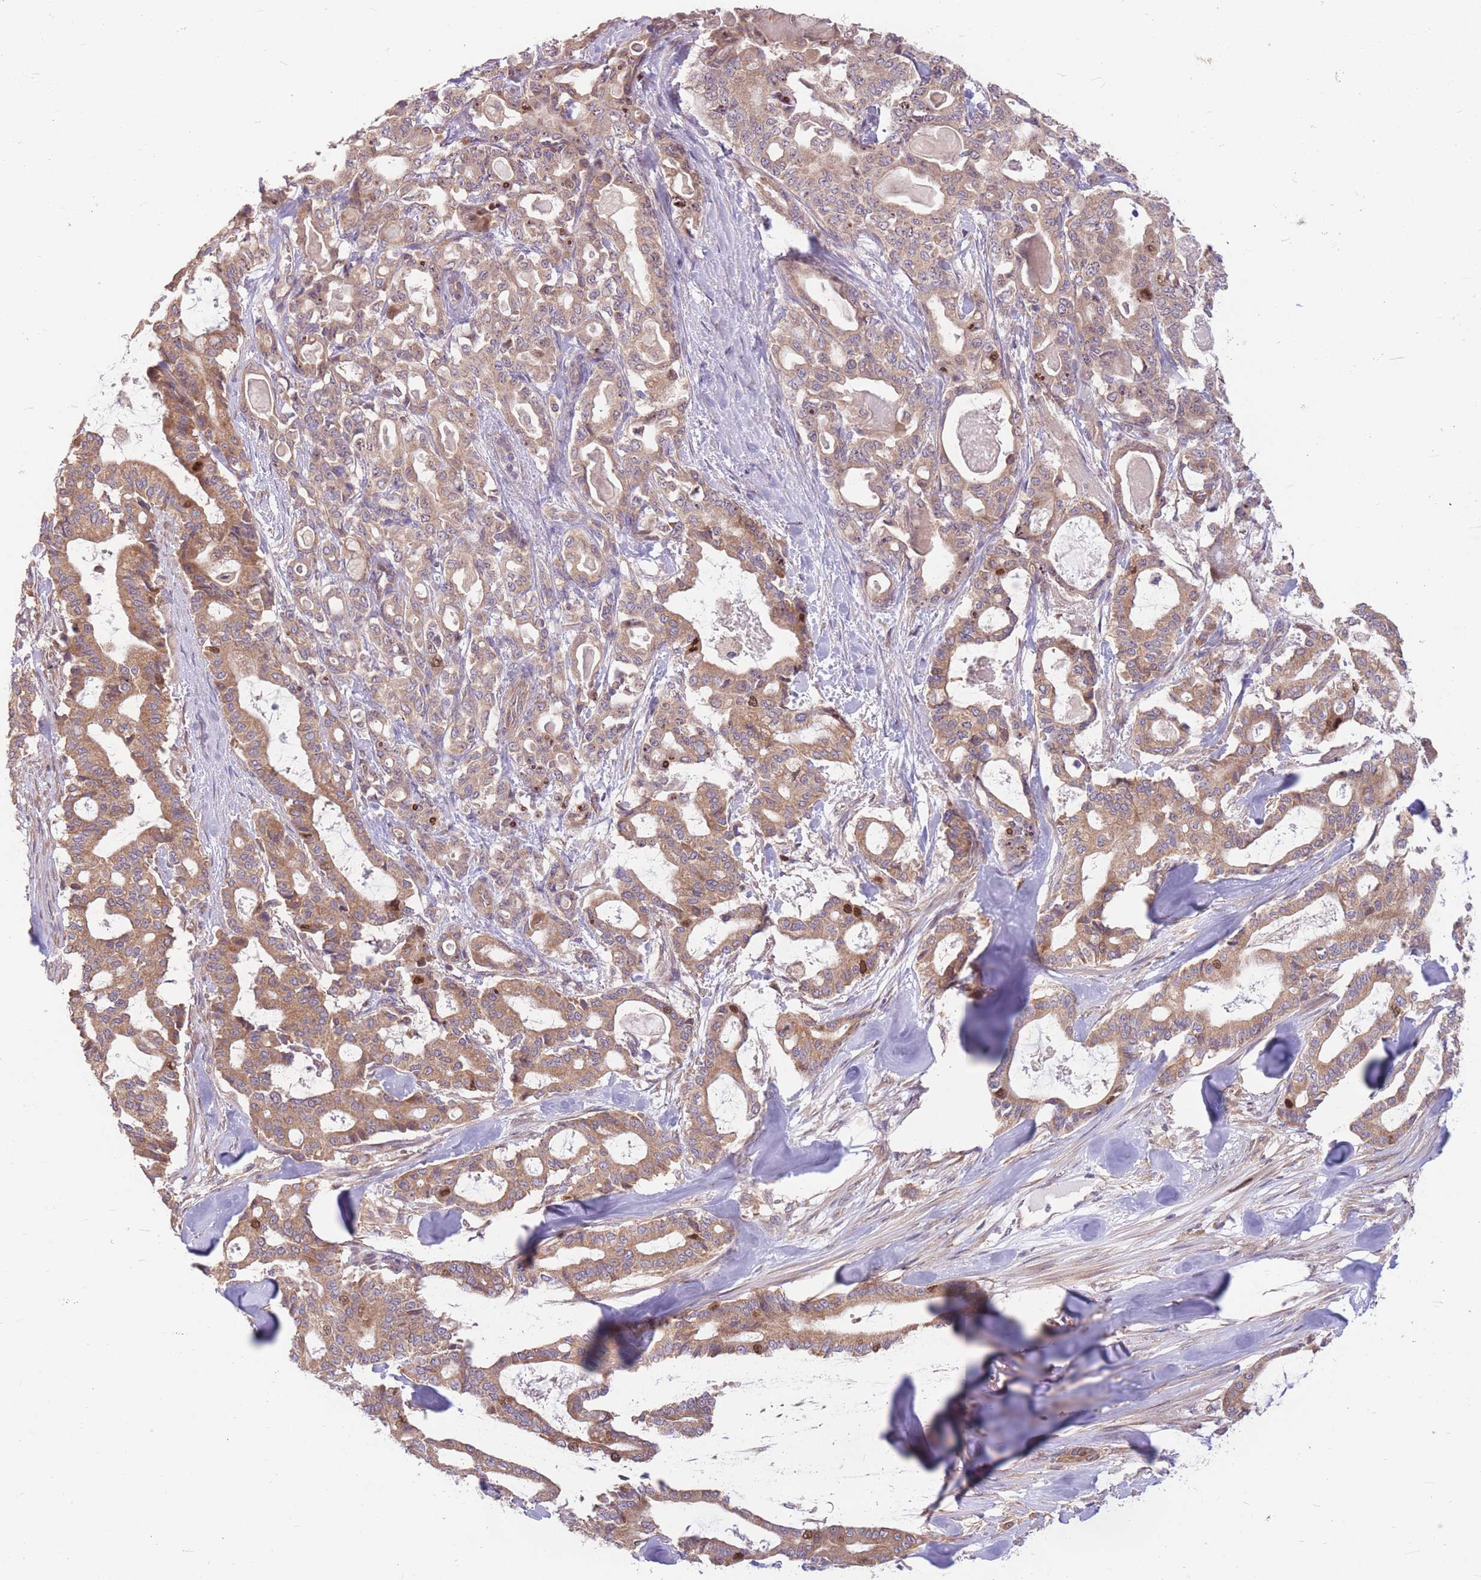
{"staining": {"intensity": "moderate", "quantity": ">75%", "location": "cytoplasmic/membranous,nuclear"}, "tissue": "pancreatic cancer", "cell_type": "Tumor cells", "image_type": "cancer", "snomed": [{"axis": "morphology", "description": "Adenocarcinoma, NOS"}, {"axis": "topography", "description": "Pancreas"}], "caption": "Immunohistochemistry (DAB) staining of adenocarcinoma (pancreatic) reveals moderate cytoplasmic/membranous and nuclear protein staining in about >75% of tumor cells. (Brightfield microscopy of DAB IHC at high magnification).", "gene": "GMNN", "patient": {"sex": "male", "age": 63}}